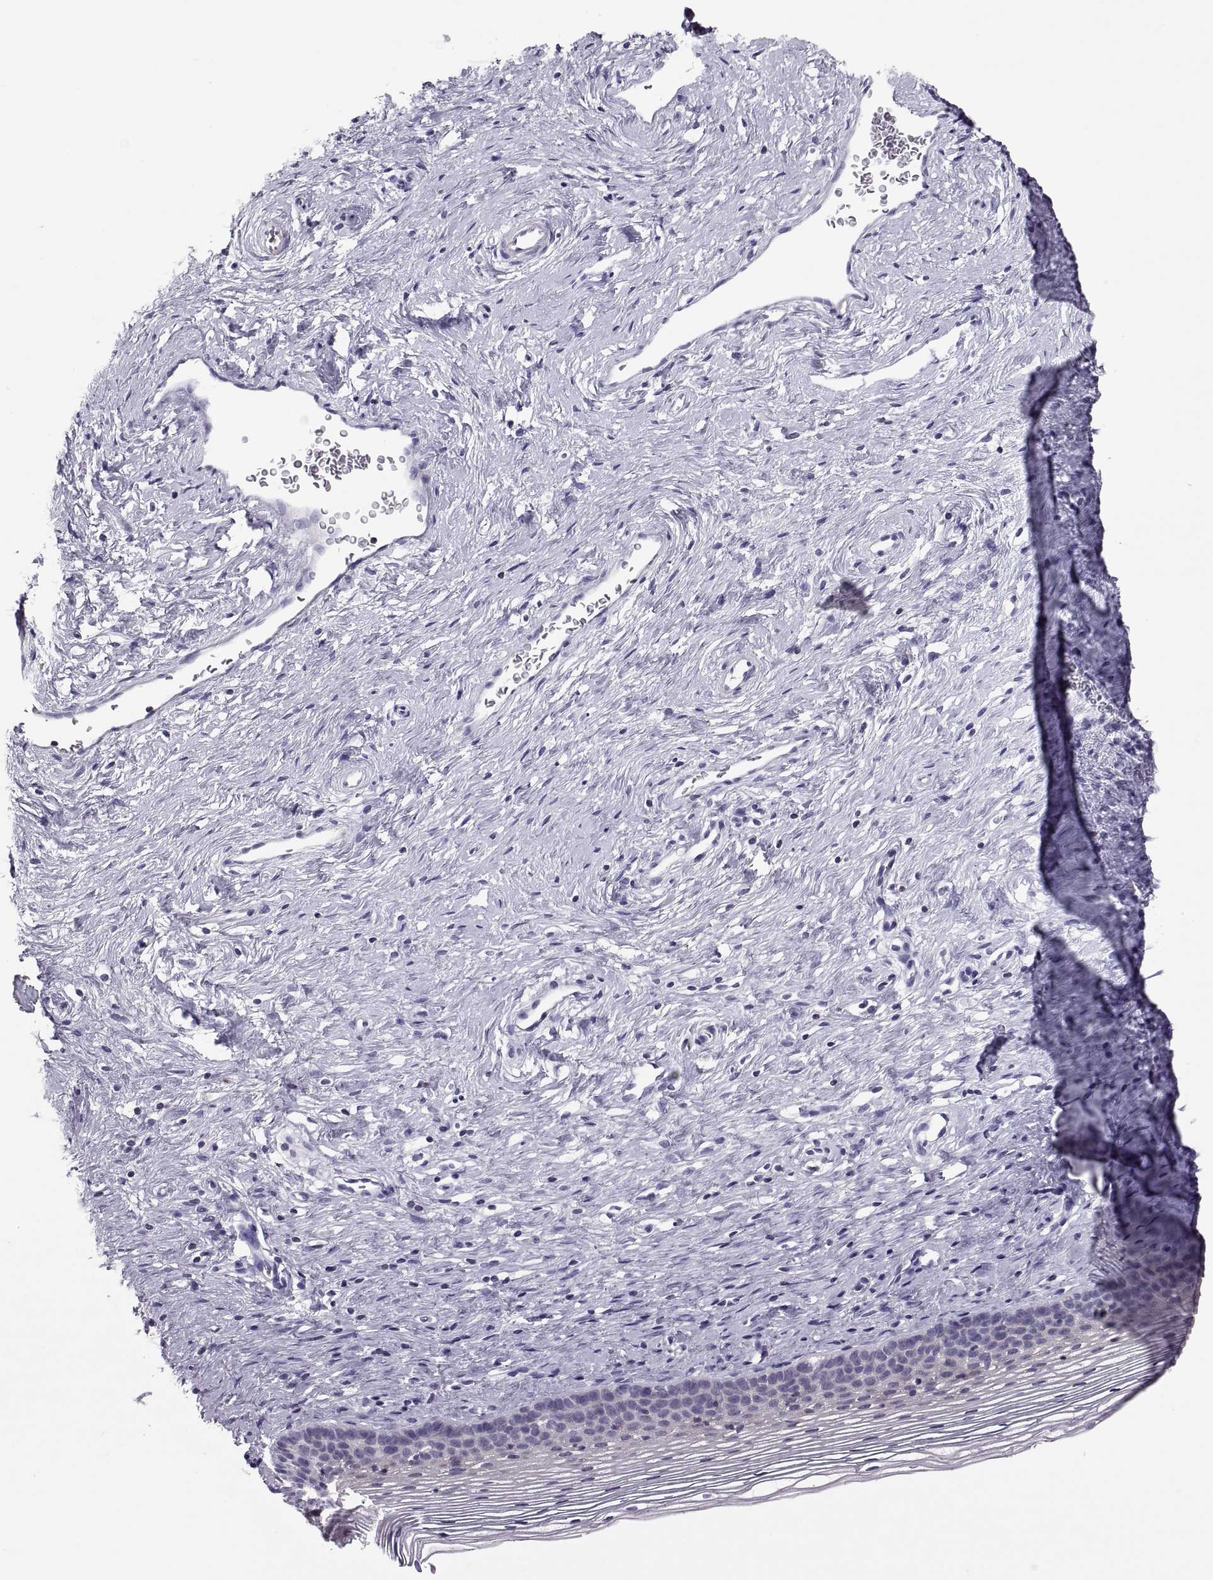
{"staining": {"intensity": "negative", "quantity": "none", "location": "none"}, "tissue": "cervix", "cell_type": "Glandular cells", "image_type": "normal", "snomed": [{"axis": "morphology", "description": "Normal tissue, NOS"}, {"axis": "topography", "description": "Cervix"}], "caption": "Protein analysis of unremarkable cervix shows no significant positivity in glandular cells. (Brightfield microscopy of DAB IHC at high magnification).", "gene": "TTC21A", "patient": {"sex": "female", "age": 39}}